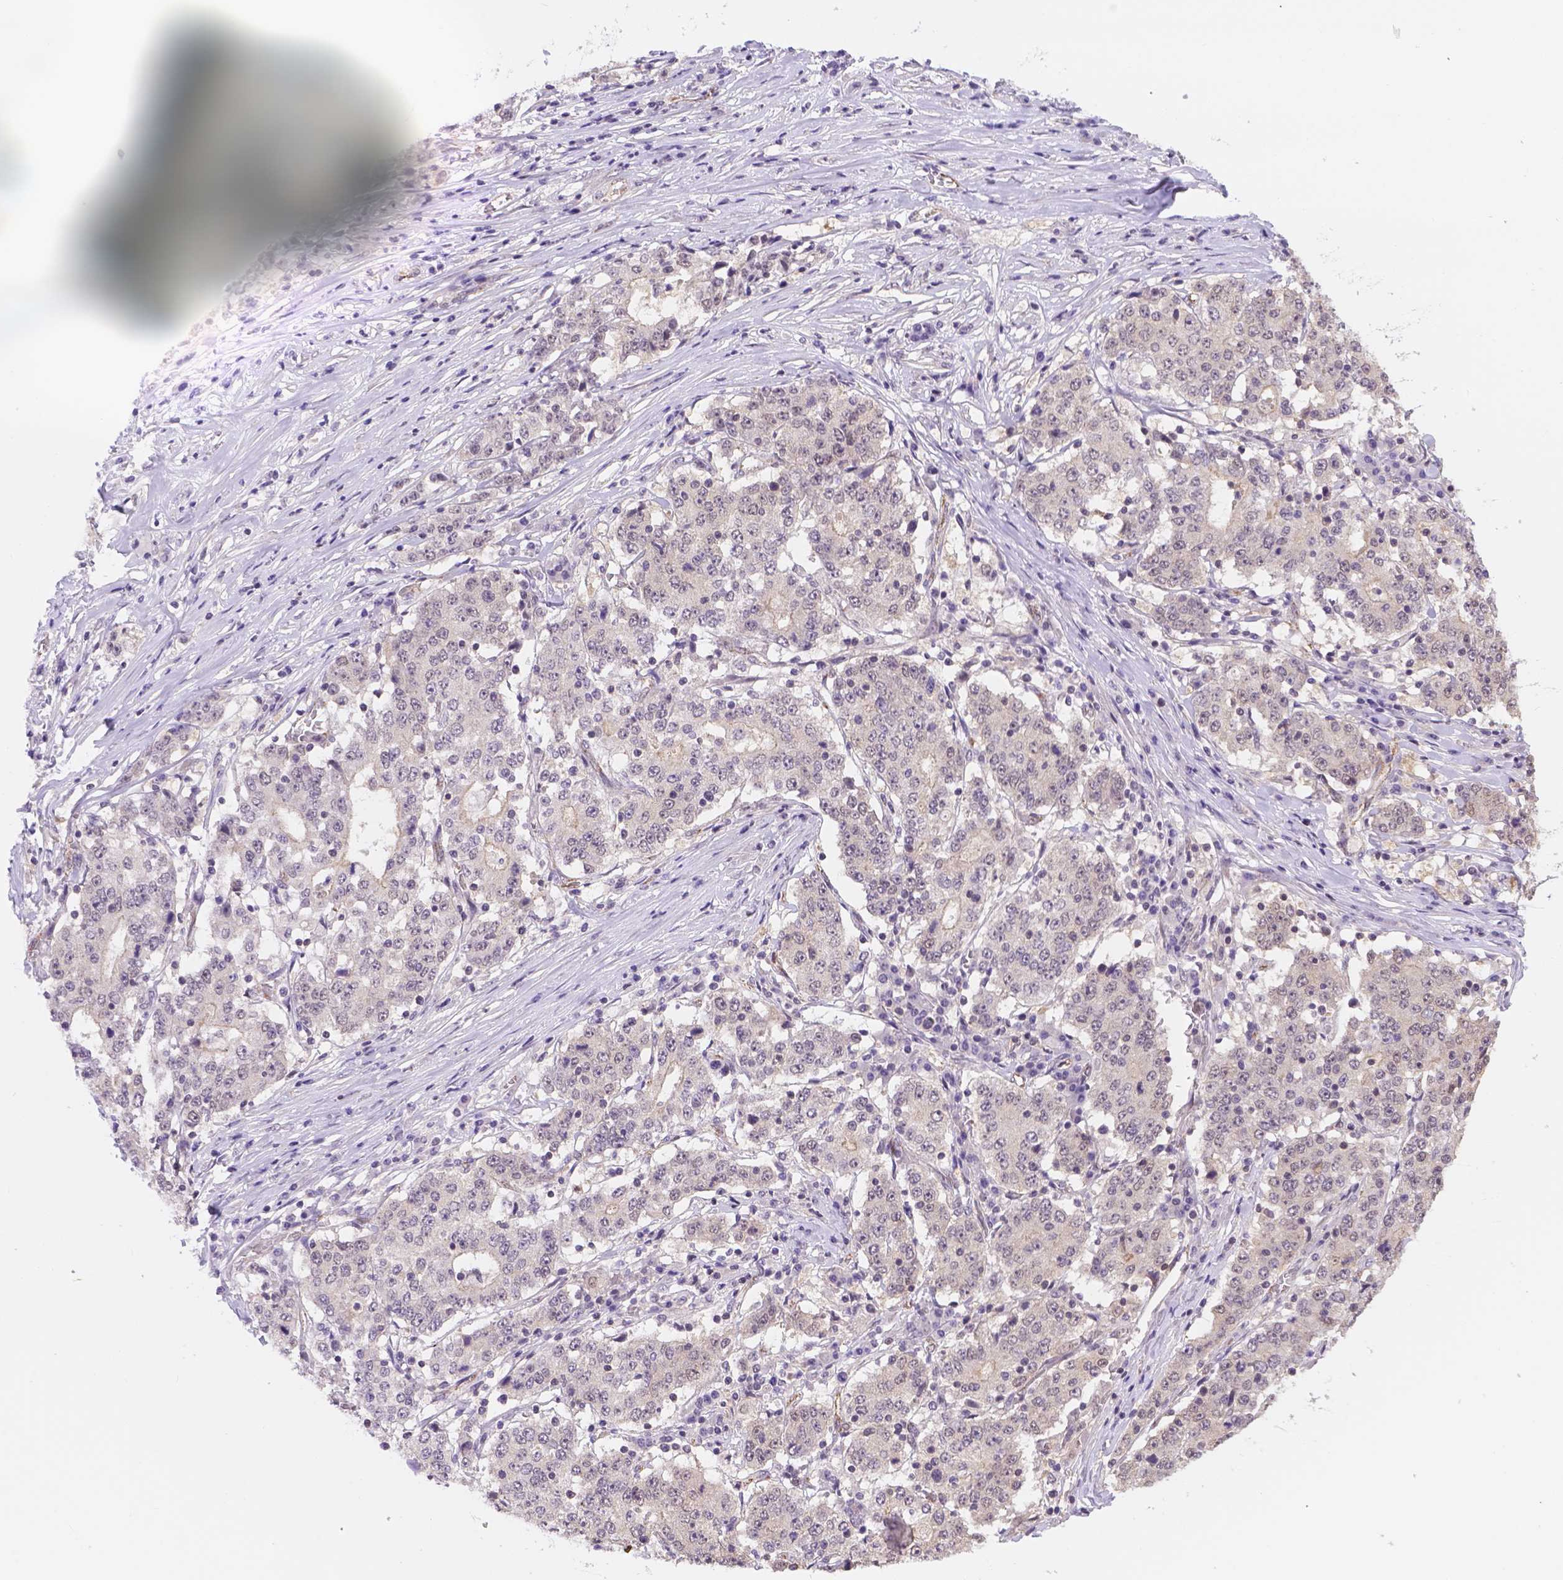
{"staining": {"intensity": "negative", "quantity": "none", "location": "none"}, "tissue": "stomach cancer", "cell_type": "Tumor cells", "image_type": "cancer", "snomed": [{"axis": "morphology", "description": "Adenocarcinoma, NOS"}, {"axis": "topography", "description": "Stomach"}], "caption": "Immunohistochemical staining of stomach cancer reveals no significant staining in tumor cells.", "gene": "NXPE2", "patient": {"sex": "male", "age": 59}}